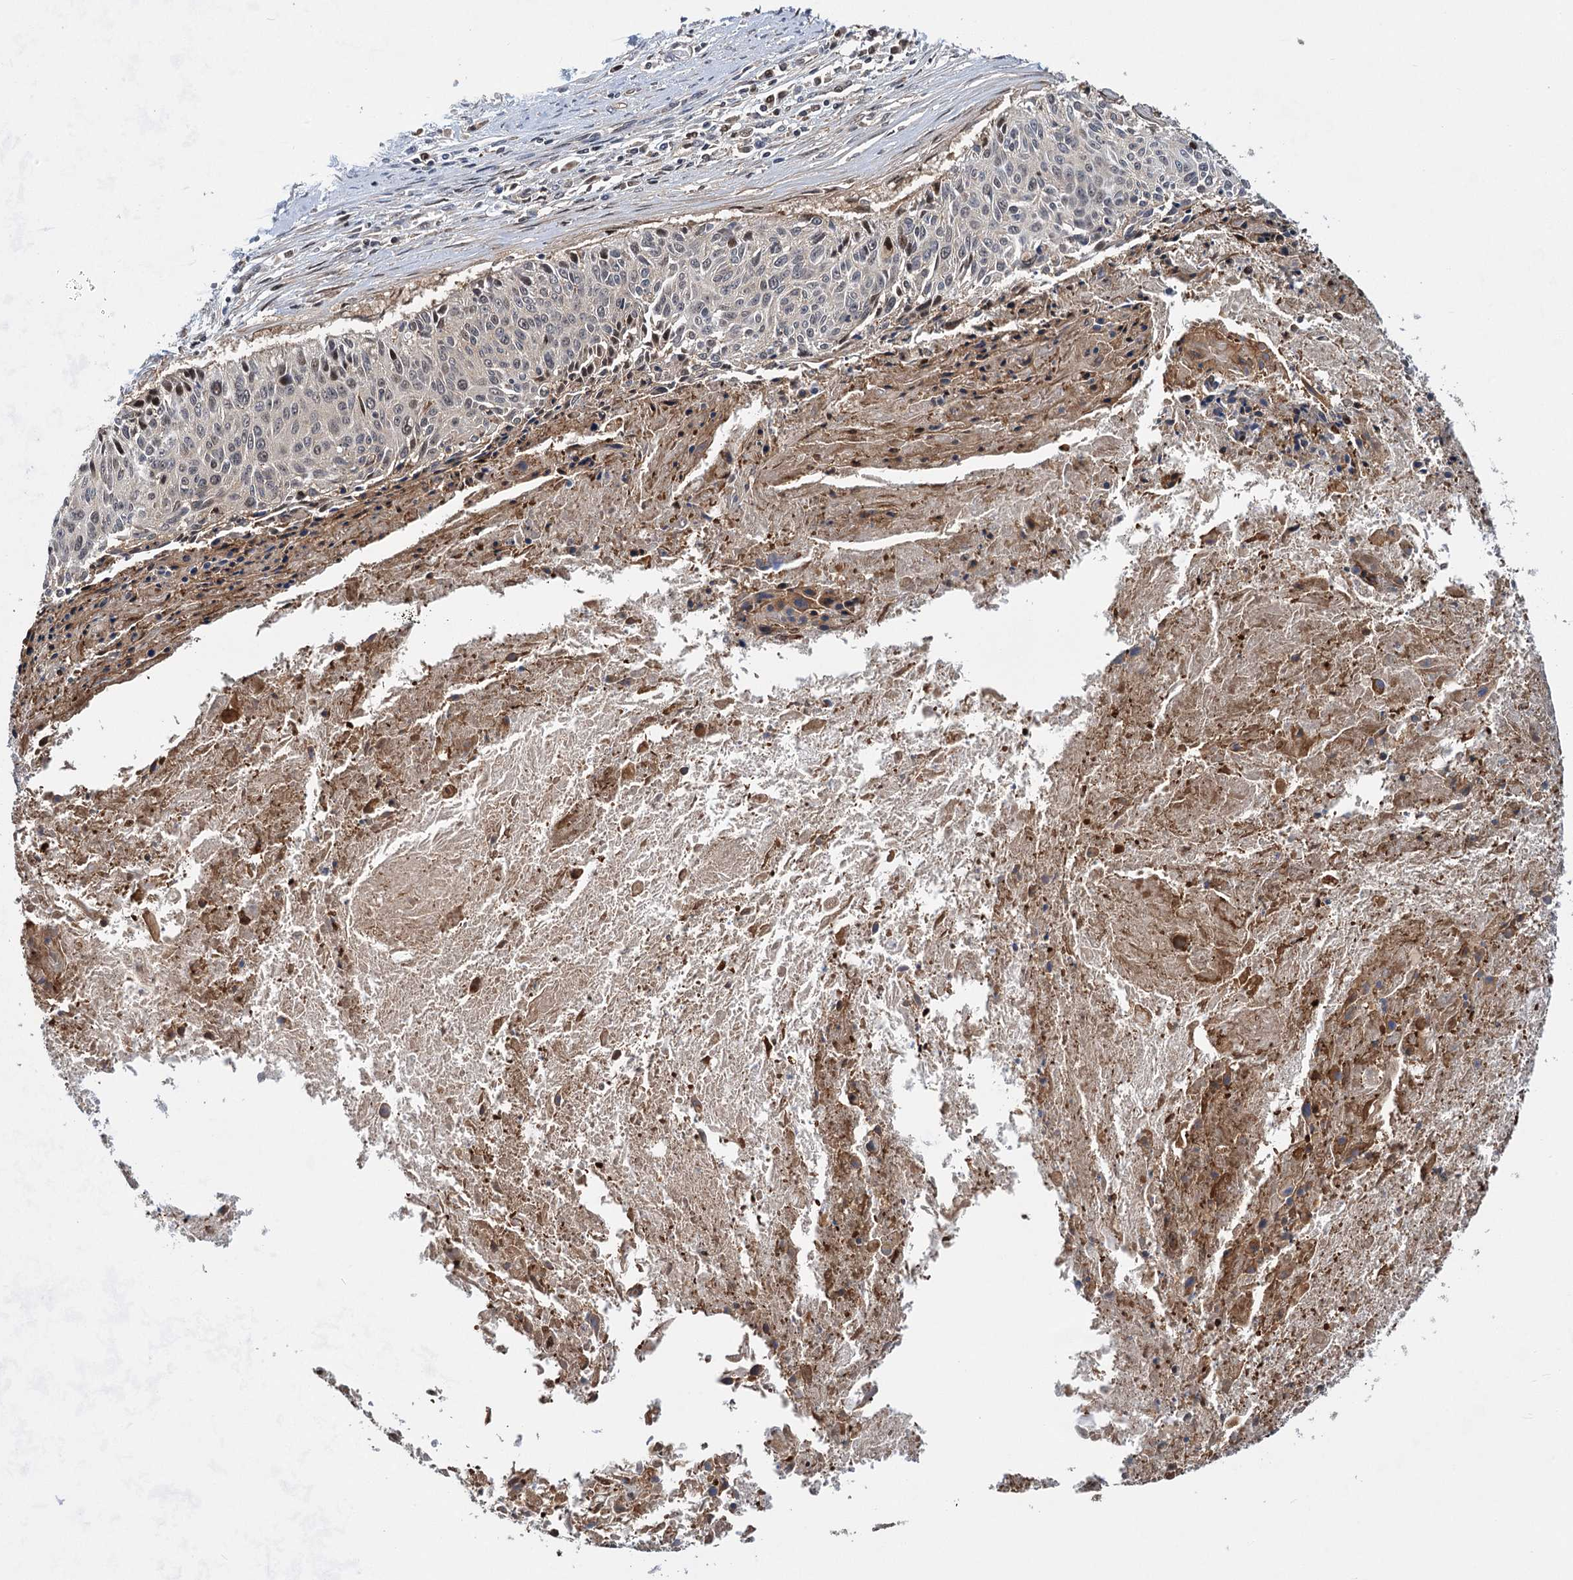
{"staining": {"intensity": "weak", "quantity": "<25%", "location": "nuclear"}, "tissue": "cervical cancer", "cell_type": "Tumor cells", "image_type": "cancer", "snomed": [{"axis": "morphology", "description": "Squamous cell carcinoma, NOS"}, {"axis": "topography", "description": "Cervix"}], "caption": "The histopathology image exhibits no significant expression in tumor cells of cervical cancer (squamous cell carcinoma). (IHC, brightfield microscopy, high magnification).", "gene": "GPBP1", "patient": {"sex": "female", "age": 55}}